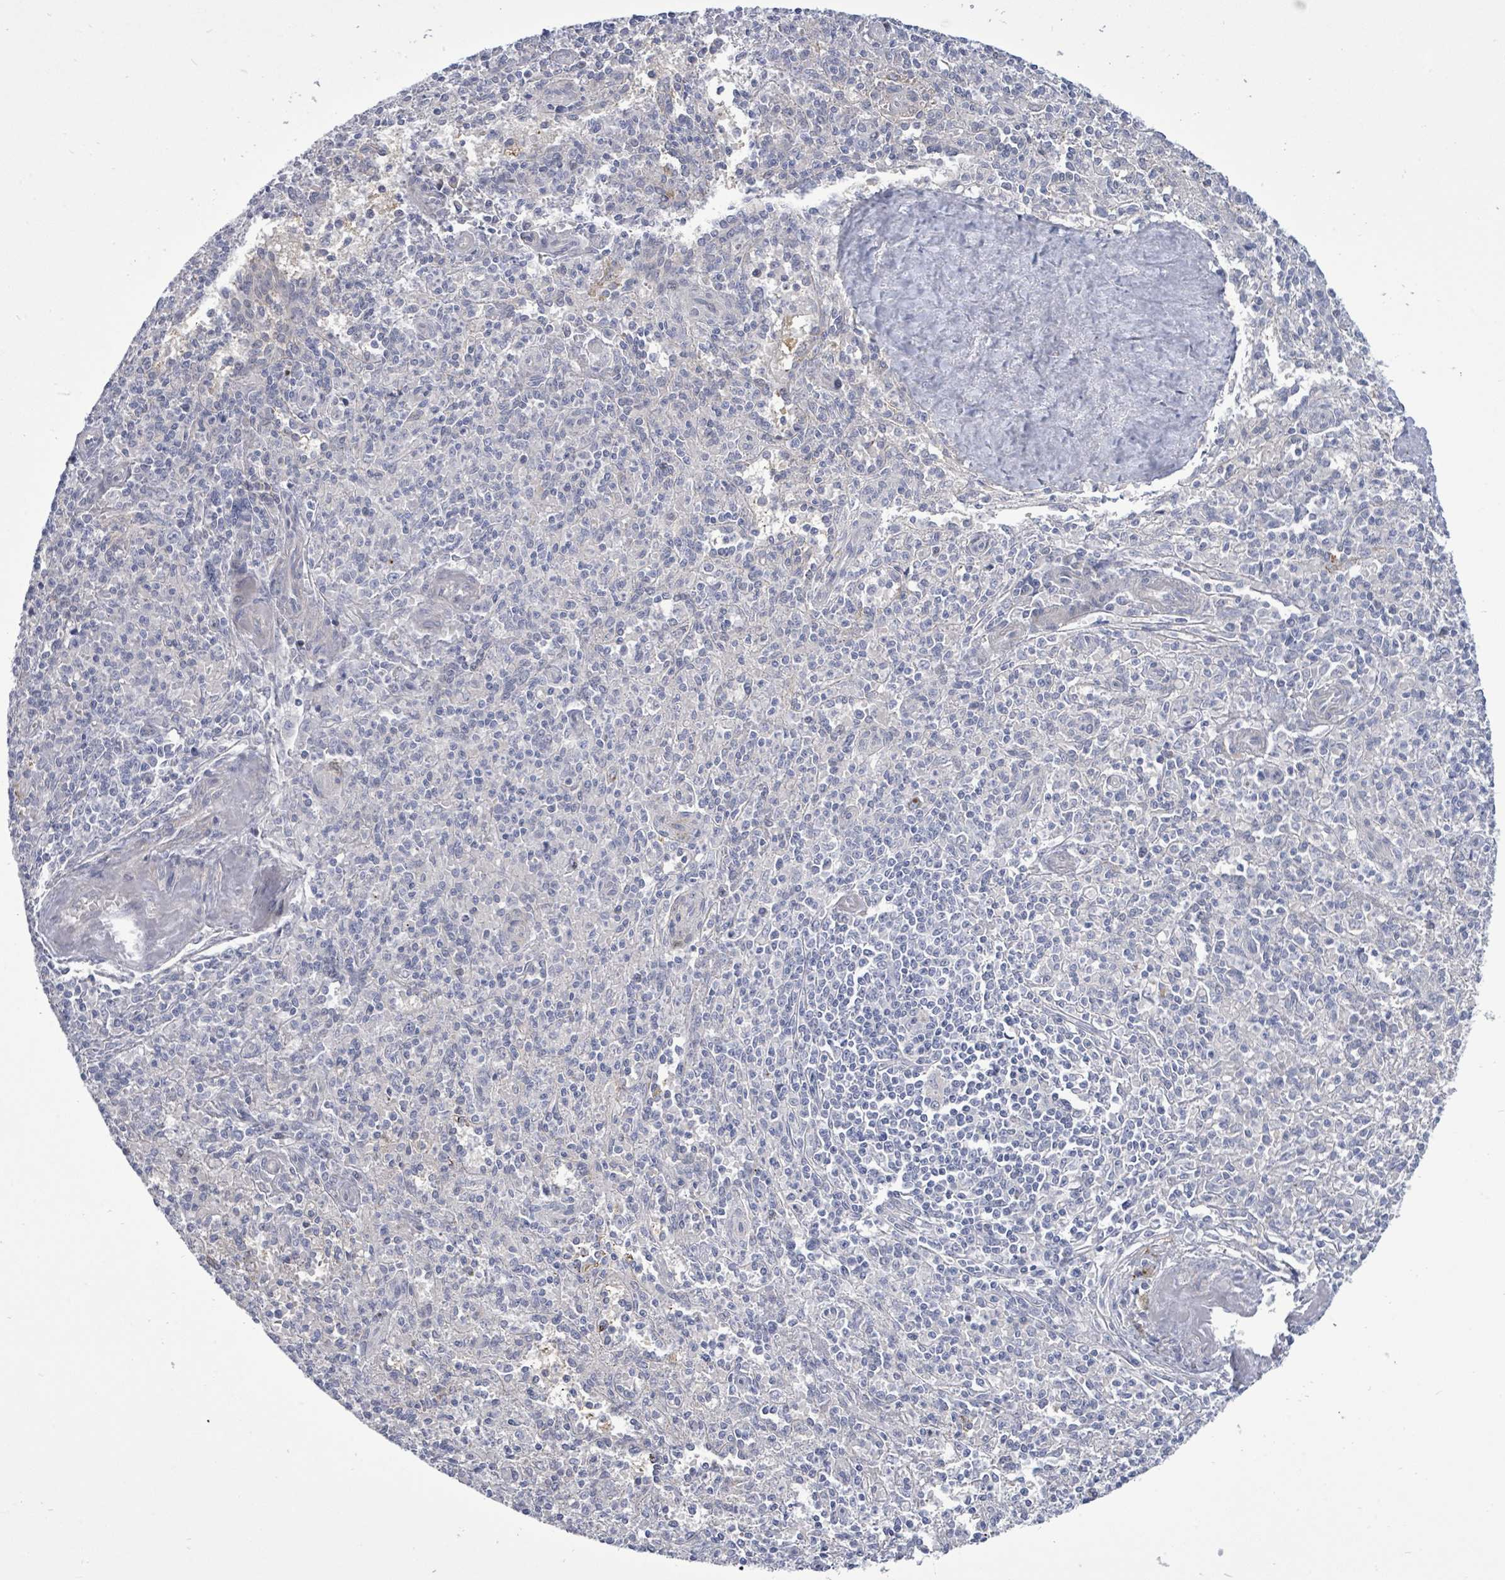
{"staining": {"intensity": "negative", "quantity": "none", "location": "none"}, "tissue": "spleen", "cell_type": "Cells in red pulp", "image_type": "normal", "snomed": [{"axis": "morphology", "description": "Normal tissue, NOS"}, {"axis": "topography", "description": "Spleen"}], "caption": "The immunohistochemistry (IHC) histopathology image has no significant expression in cells in red pulp of spleen. (DAB immunohistochemistry with hematoxylin counter stain).", "gene": "CT45A10", "patient": {"sex": "female", "age": 70}}